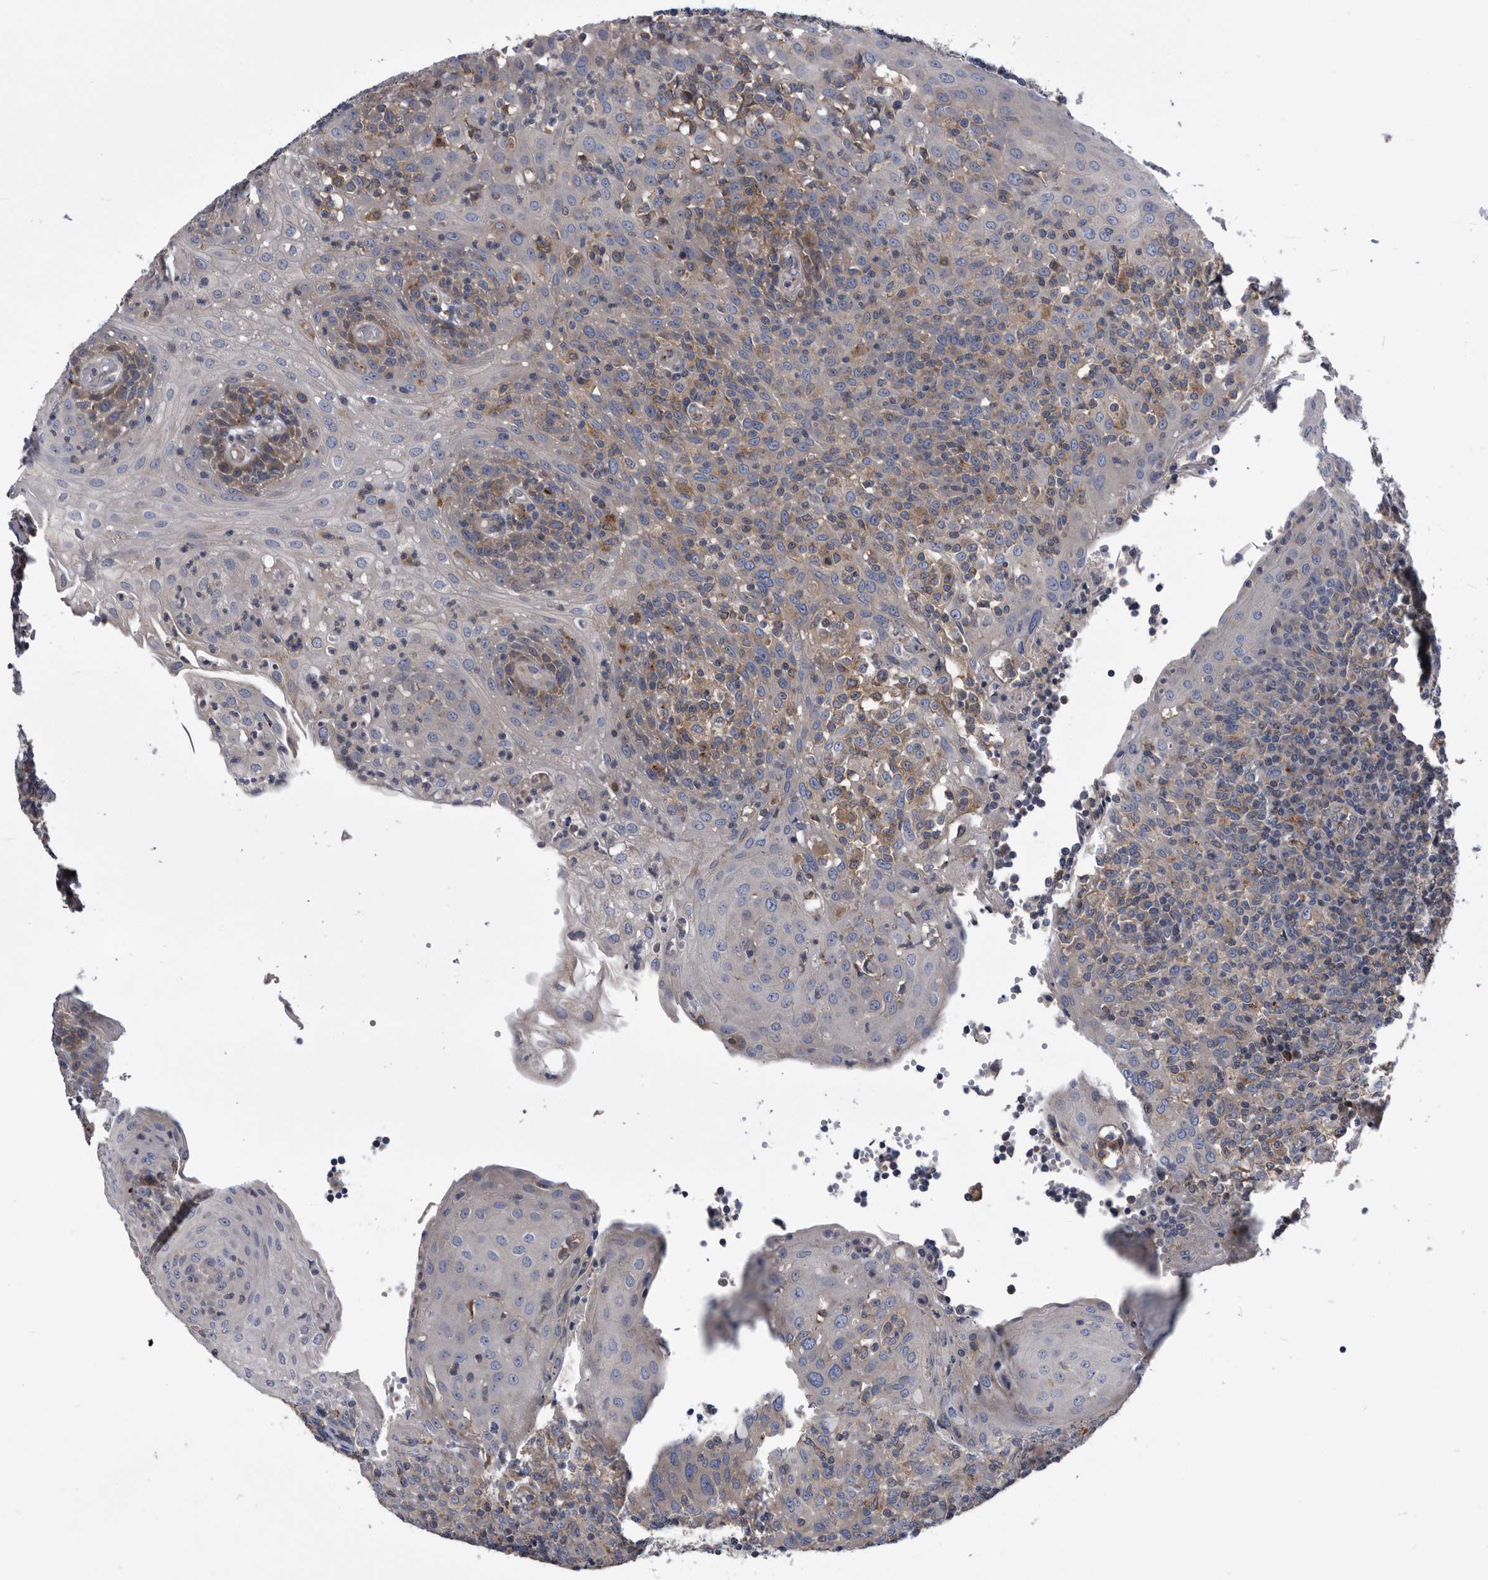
{"staining": {"intensity": "weak", "quantity": "<25%", "location": "cytoplasmic/membranous"}, "tissue": "tonsil", "cell_type": "Germinal center cells", "image_type": "normal", "snomed": [{"axis": "morphology", "description": "Normal tissue, NOS"}, {"axis": "topography", "description": "Tonsil"}], "caption": "The micrograph exhibits no staining of germinal center cells in normal tonsil.", "gene": "BAIAP3", "patient": {"sex": "female", "age": 19}}